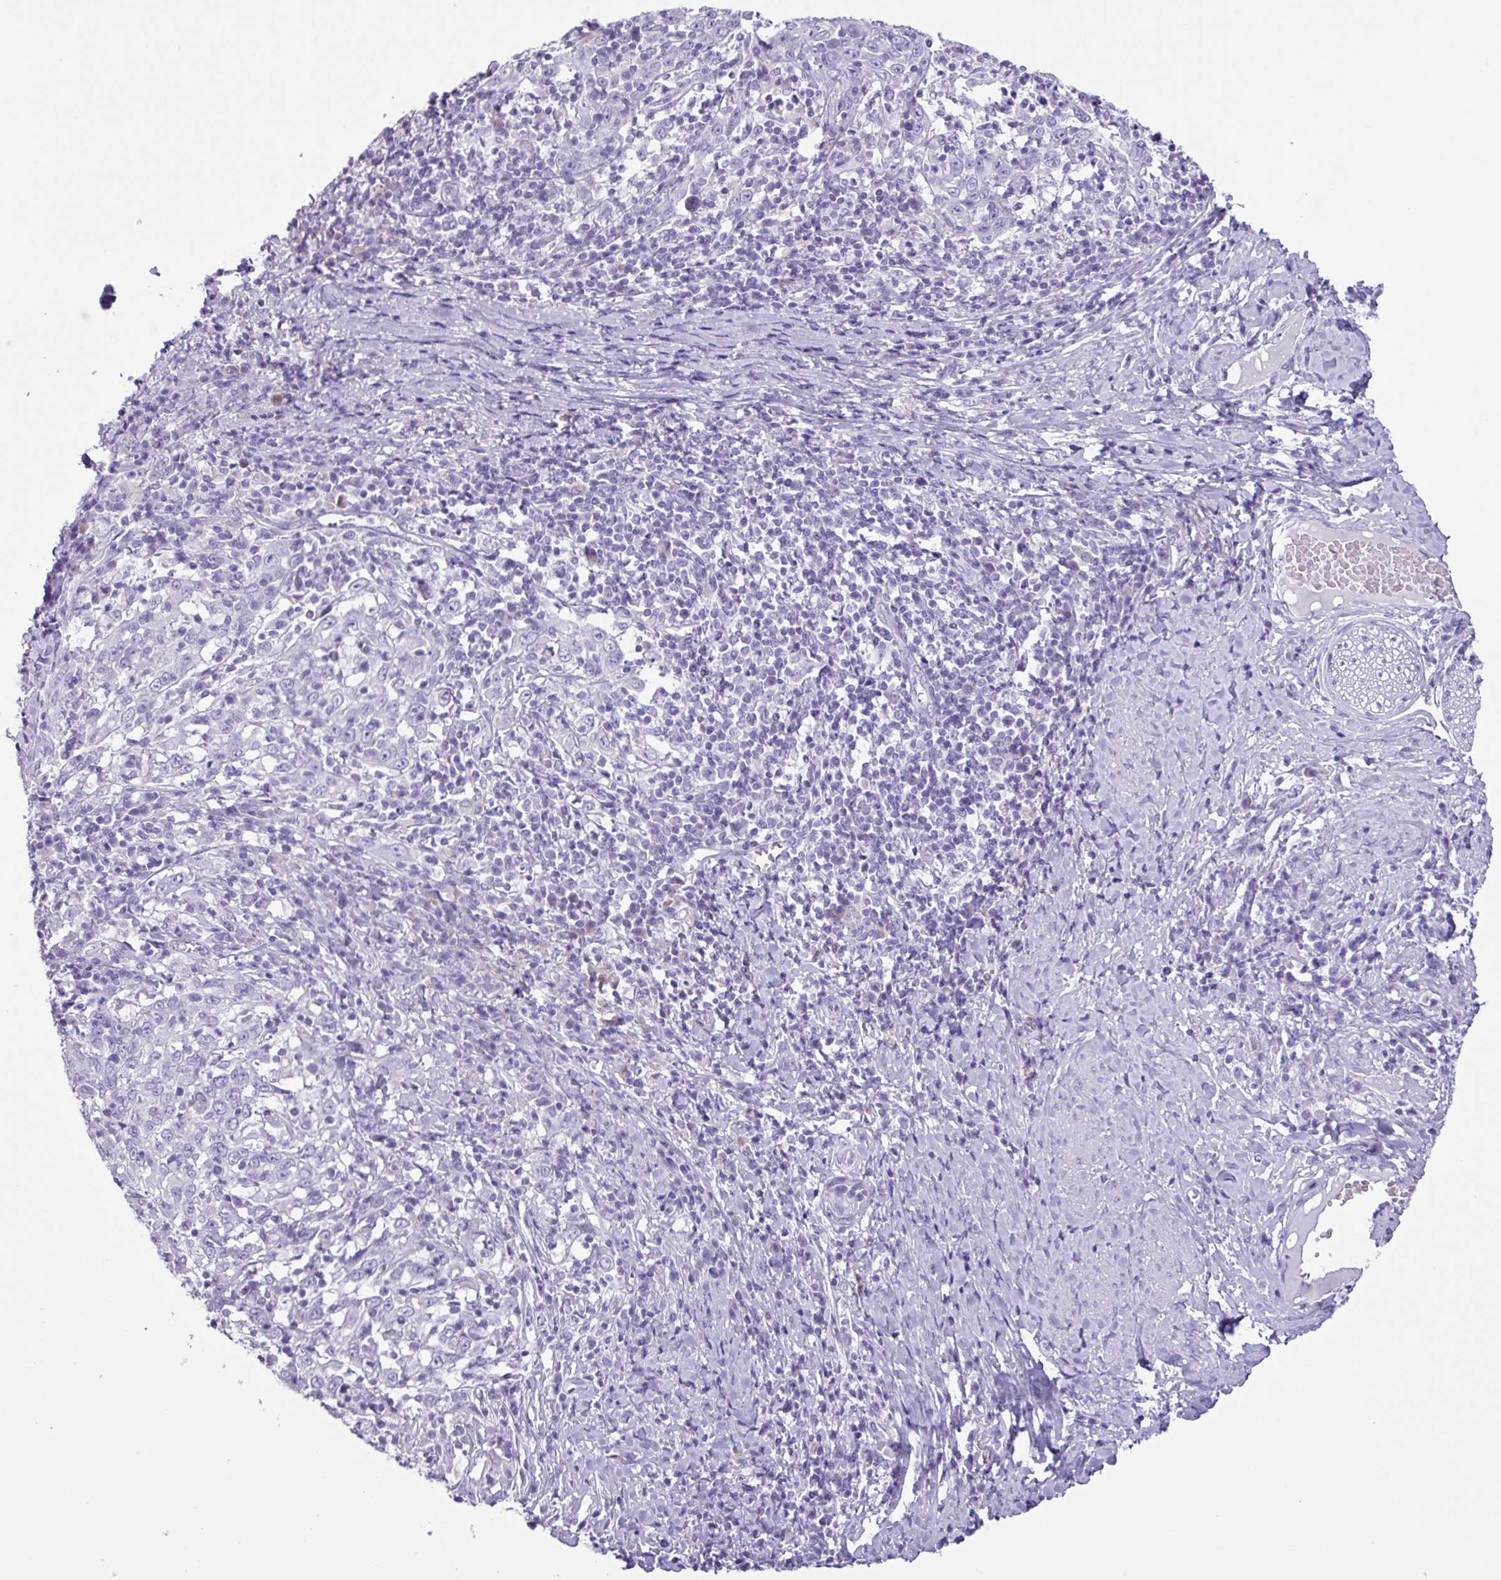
{"staining": {"intensity": "negative", "quantity": "none", "location": "none"}, "tissue": "cervical cancer", "cell_type": "Tumor cells", "image_type": "cancer", "snomed": [{"axis": "morphology", "description": "Squamous cell carcinoma, NOS"}, {"axis": "topography", "description": "Cervix"}], "caption": "There is no significant staining in tumor cells of cervical cancer (squamous cell carcinoma).", "gene": "AGO3", "patient": {"sex": "female", "age": 46}}